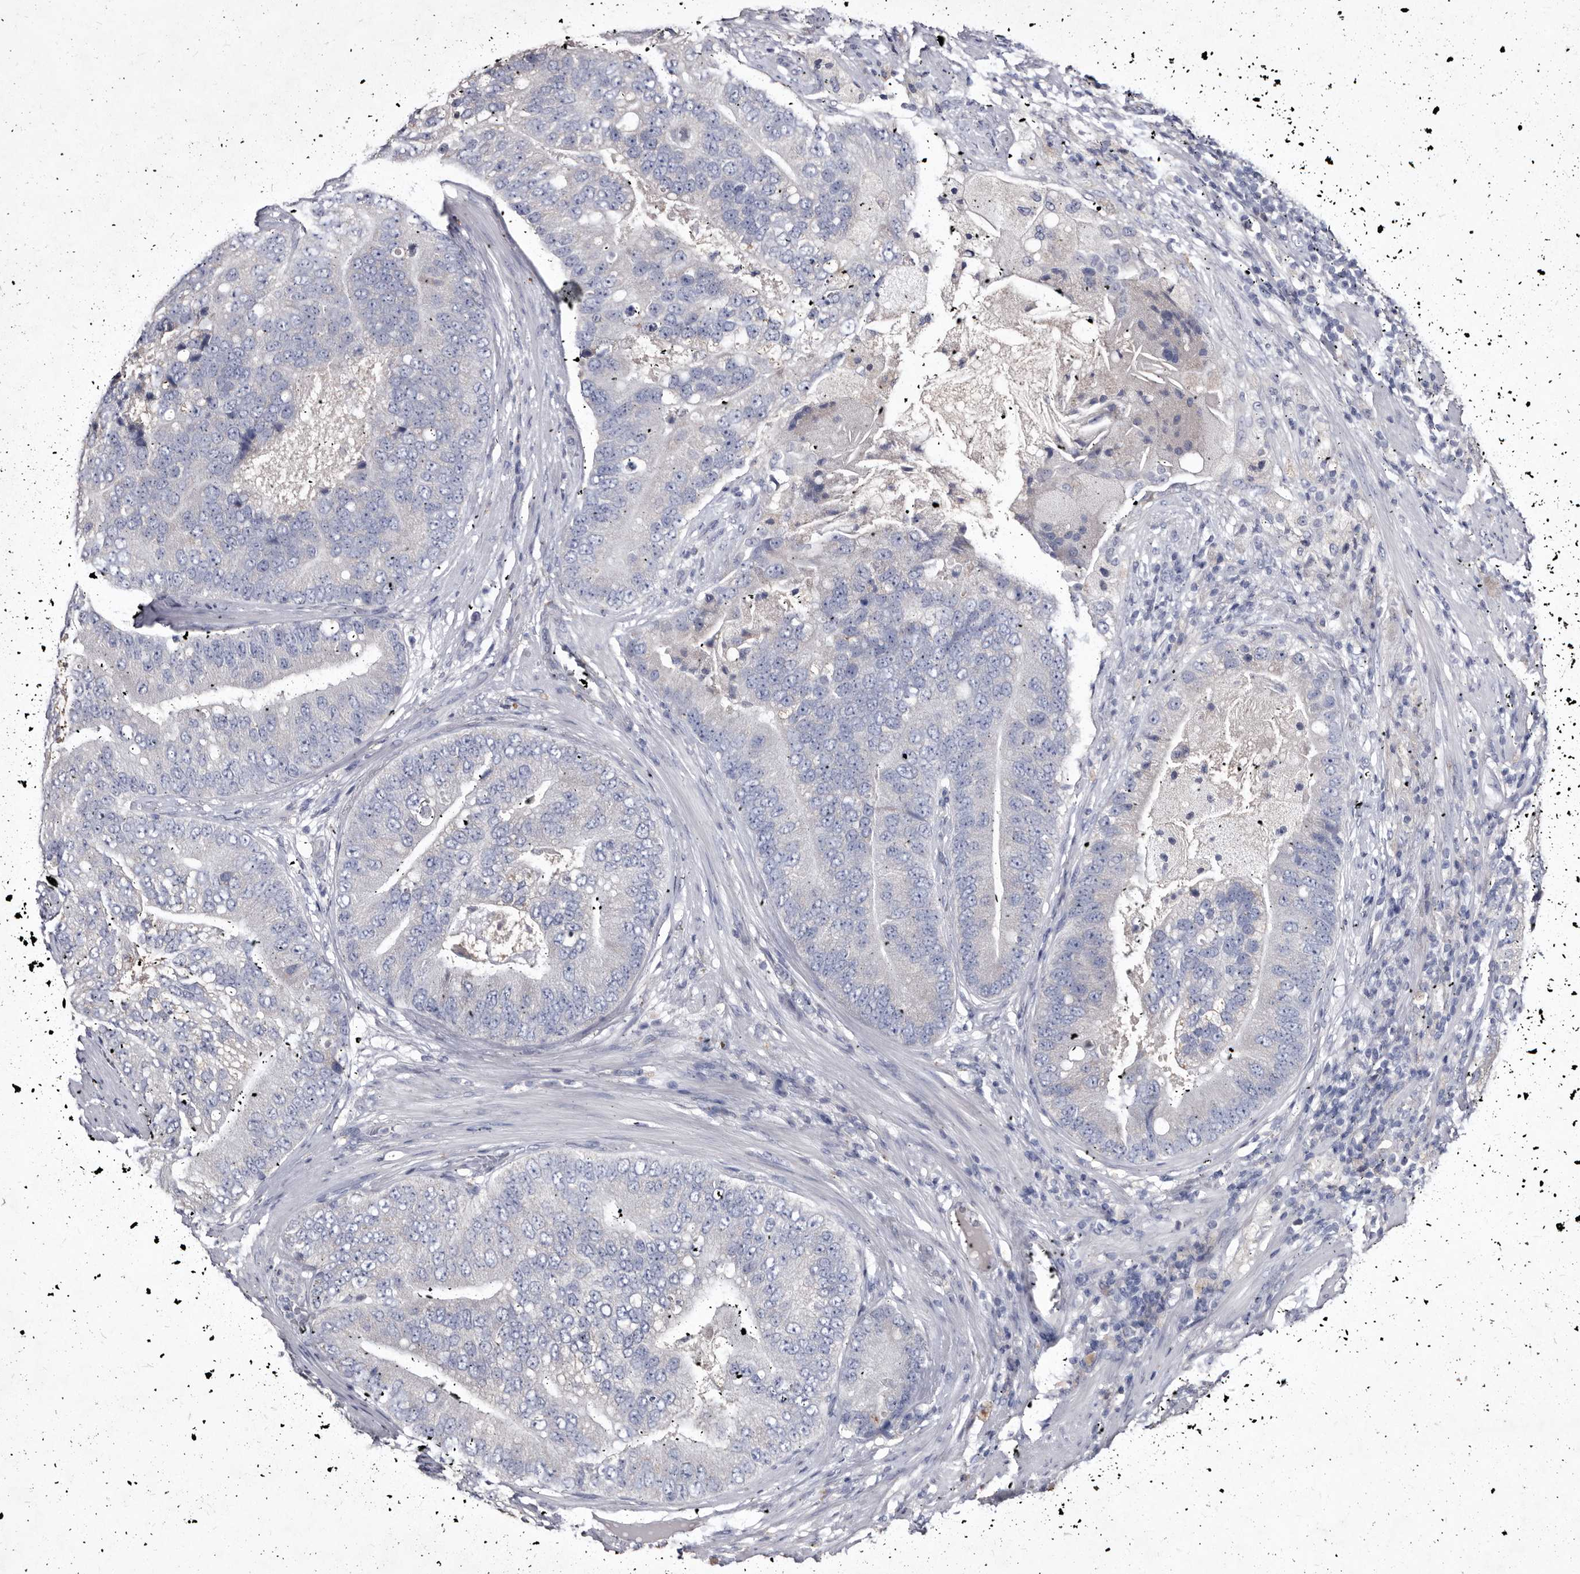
{"staining": {"intensity": "negative", "quantity": "none", "location": "none"}, "tissue": "prostate cancer", "cell_type": "Tumor cells", "image_type": "cancer", "snomed": [{"axis": "morphology", "description": "Adenocarcinoma, High grade"}, {"axis": "topography", "description": "Prostate"}], "caption": "IHC image of human high-grade adenocarcinoma (prostate) stained for a protein (brown), which exhibits no staining in tumor cells. Nuclei are stained in blue.", "gene": "SLC39A2", "patient": {"sex": "male", "age": 70}}